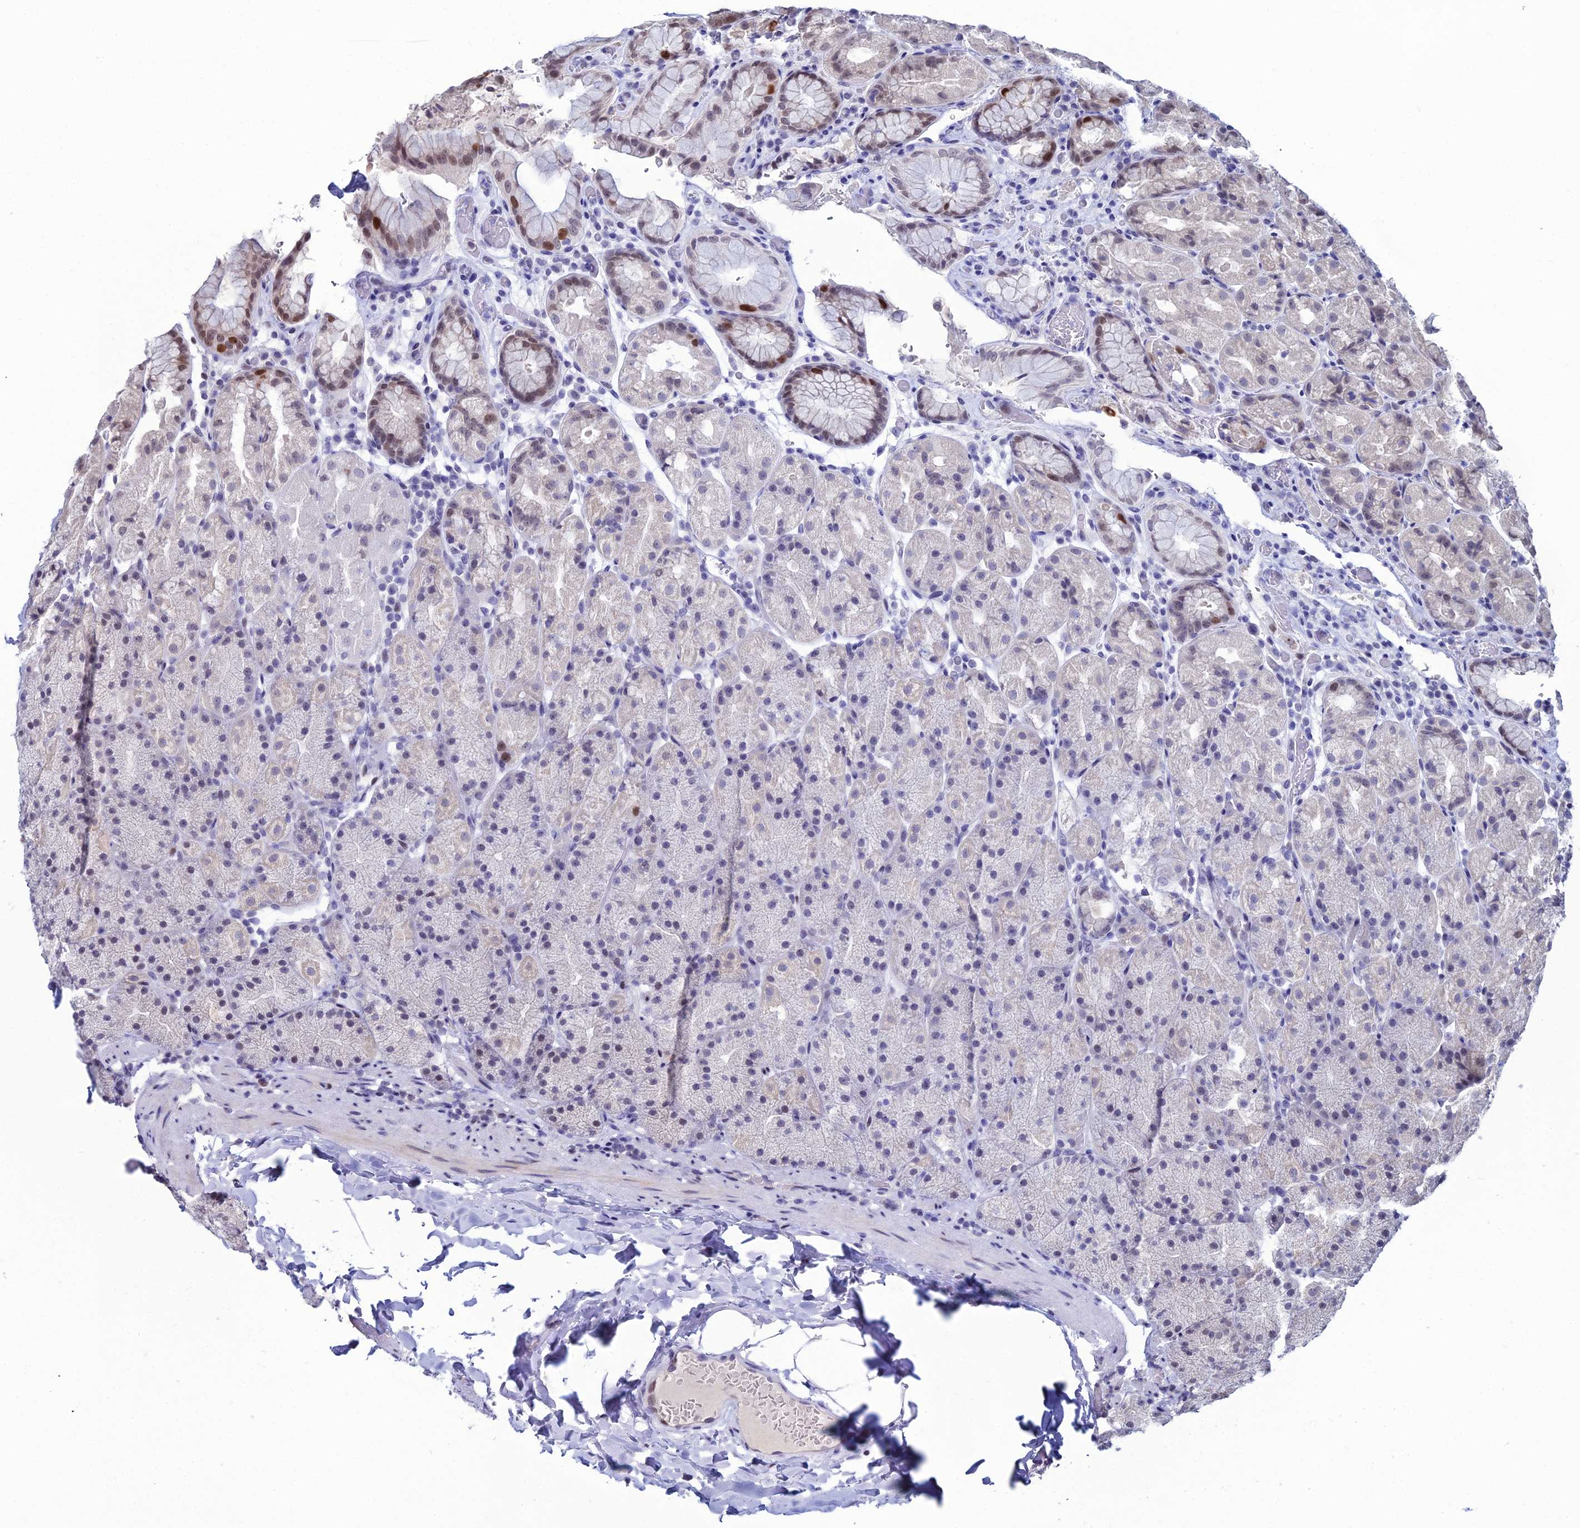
{"staining": {"intensity": "moderate", "quantity": "<25%", "location": "nuclear"}, "tissue": "stomach", "cell_type": "Glandular cells", "image_type": "normal", "snomed": [{"axis": "morphology", "description": "Normal tissue, NOS"}, {"axis": "topography", "description": "Stomach, upper"}, {"axis": "topography", "description": "Stomach, lower"}], "caption": "Benign stomach displays moderate nuclear positivity in approximately <25% of glandular cells, visualized by immunohistochemistry.", "gene": "TAF9B", "patient": {"sex": "male", "age": 67}}